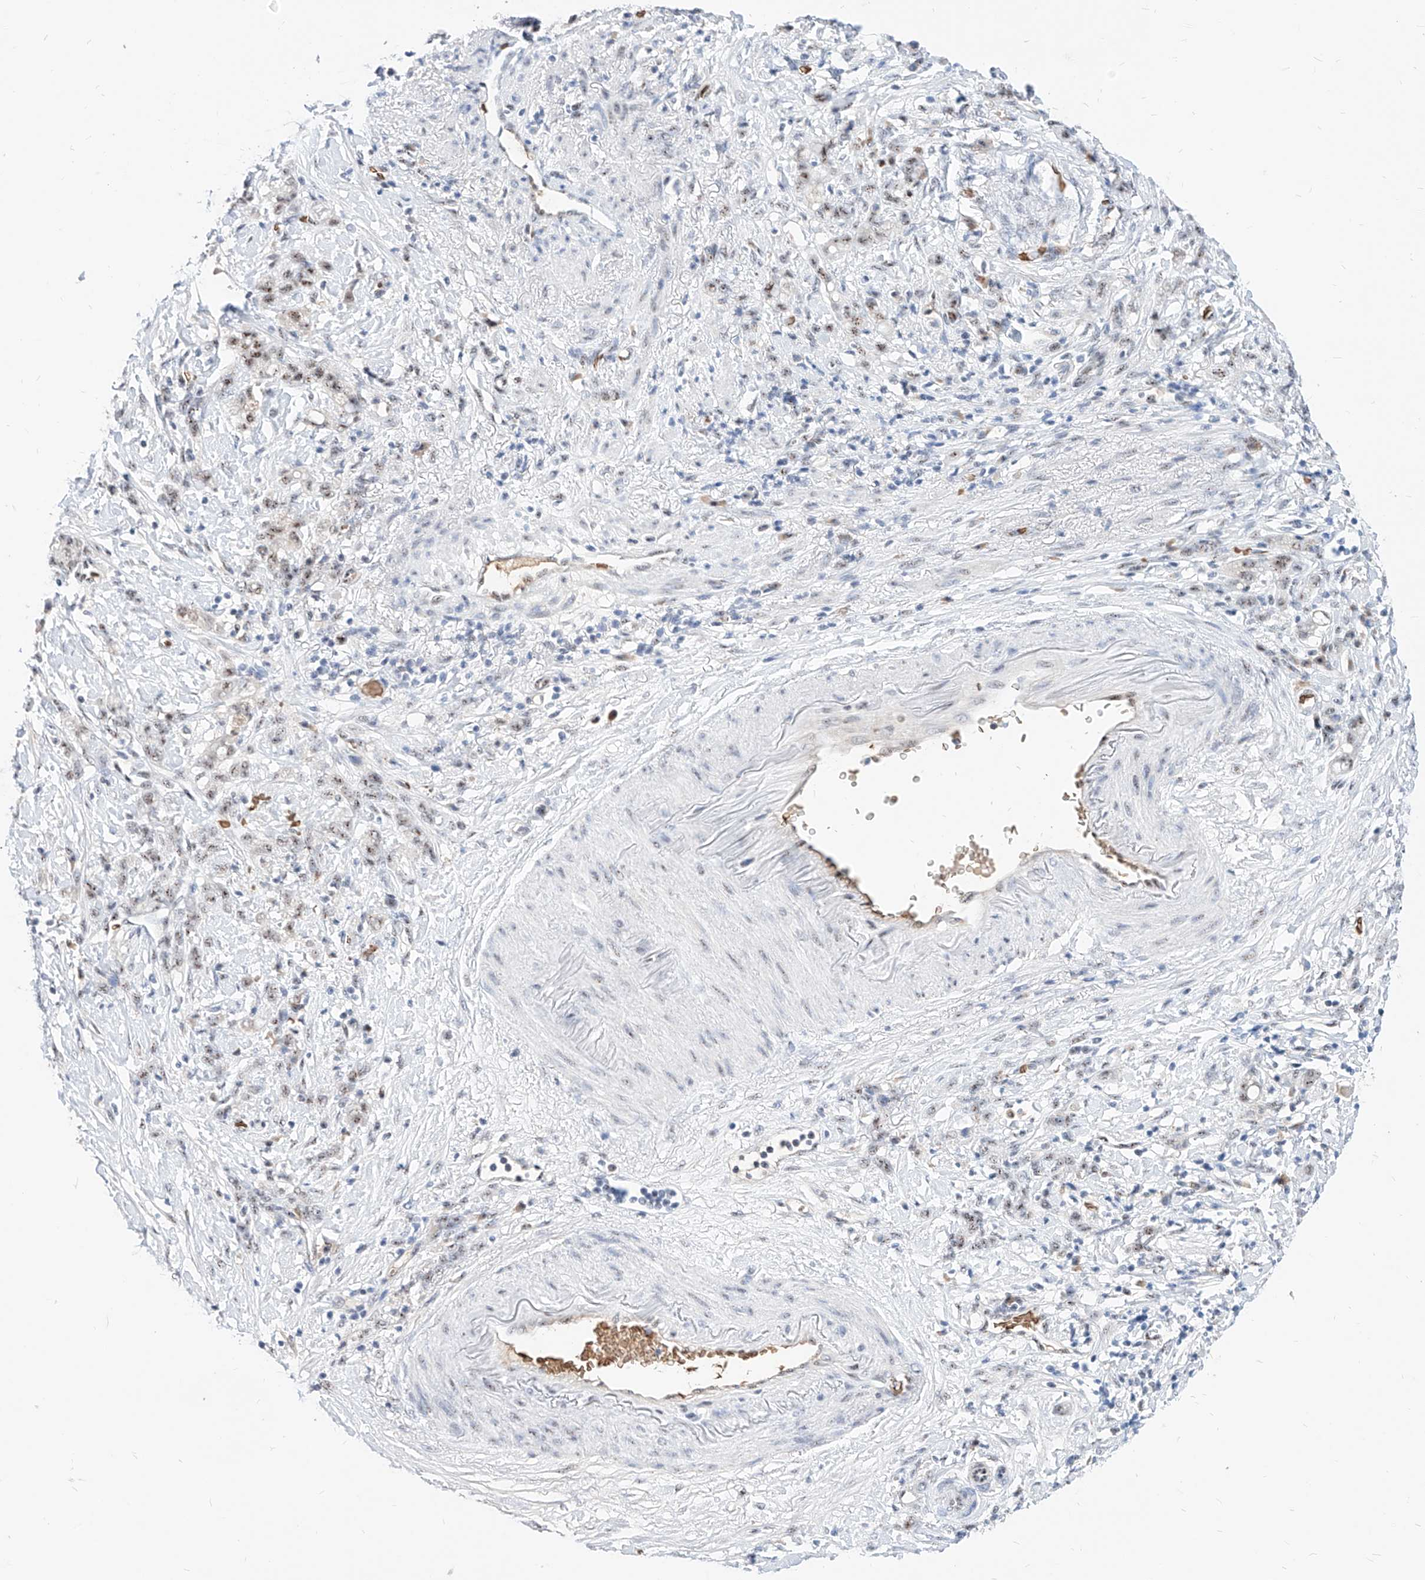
{"staining": {"intensity": "weak", "quantity": "25%-75%", "location": "nuclear"}, "tissue": "stomach cancer", "cell_type": "Tumor cells", "image_type": "cancer", "snomed": [{"axis": "morphology", "description": "Adenocarcinoma, NOS"}, {"axis": "topography", "description": "Stomach, lower"}], "caption": "Protein positivity by IHC demonstrates weak nuclear positivity in approximately 25%-75% of tumor cells in stomach cancer.", "gene": "ZFP42", "patient": {"sex": "male", "age": 88}}